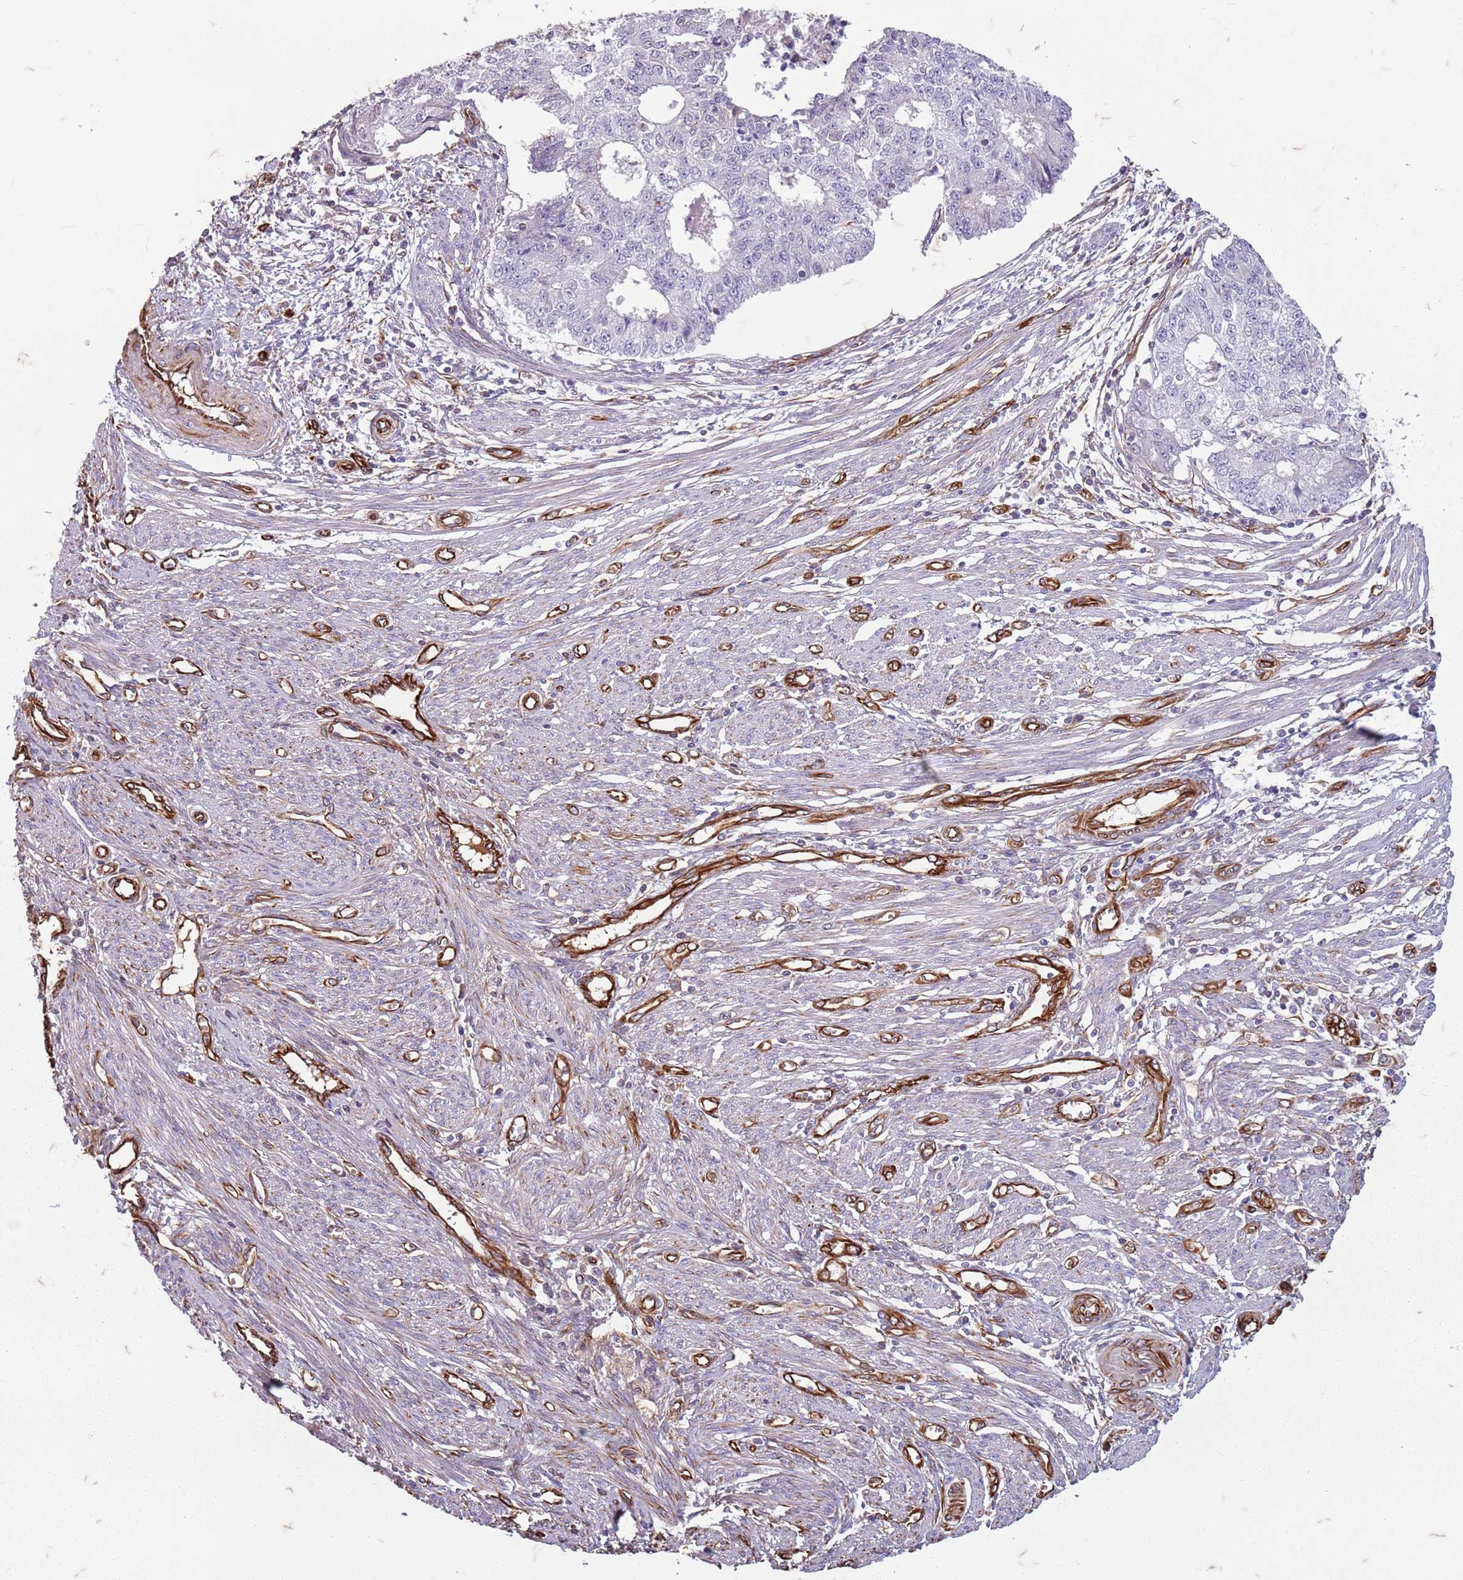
{"staining": {"intensity": "negative", "quantity": "none", "location": "none"}, "tissue": "endometrial cancer", "cell_type": "Tumor cells", "image_type": "cancer", "snomed": [{"axis": "morphology", "description": "Adenocarcinoma, NOS"}, {"axis": "topography", "description": "Endometrium"}], "caption": "Immunohistochemical staining of human adenocarcinoma (endometrial) exhibits no significant expression in tumor cells. The staining was performed using DAB to visualize the protein expression in brown, while the nuclei were stained in blue with hematoxylin (Magnification: 20x).", "gene": "TAS2R38", "patient": {"sex": "female", "age": 56}}